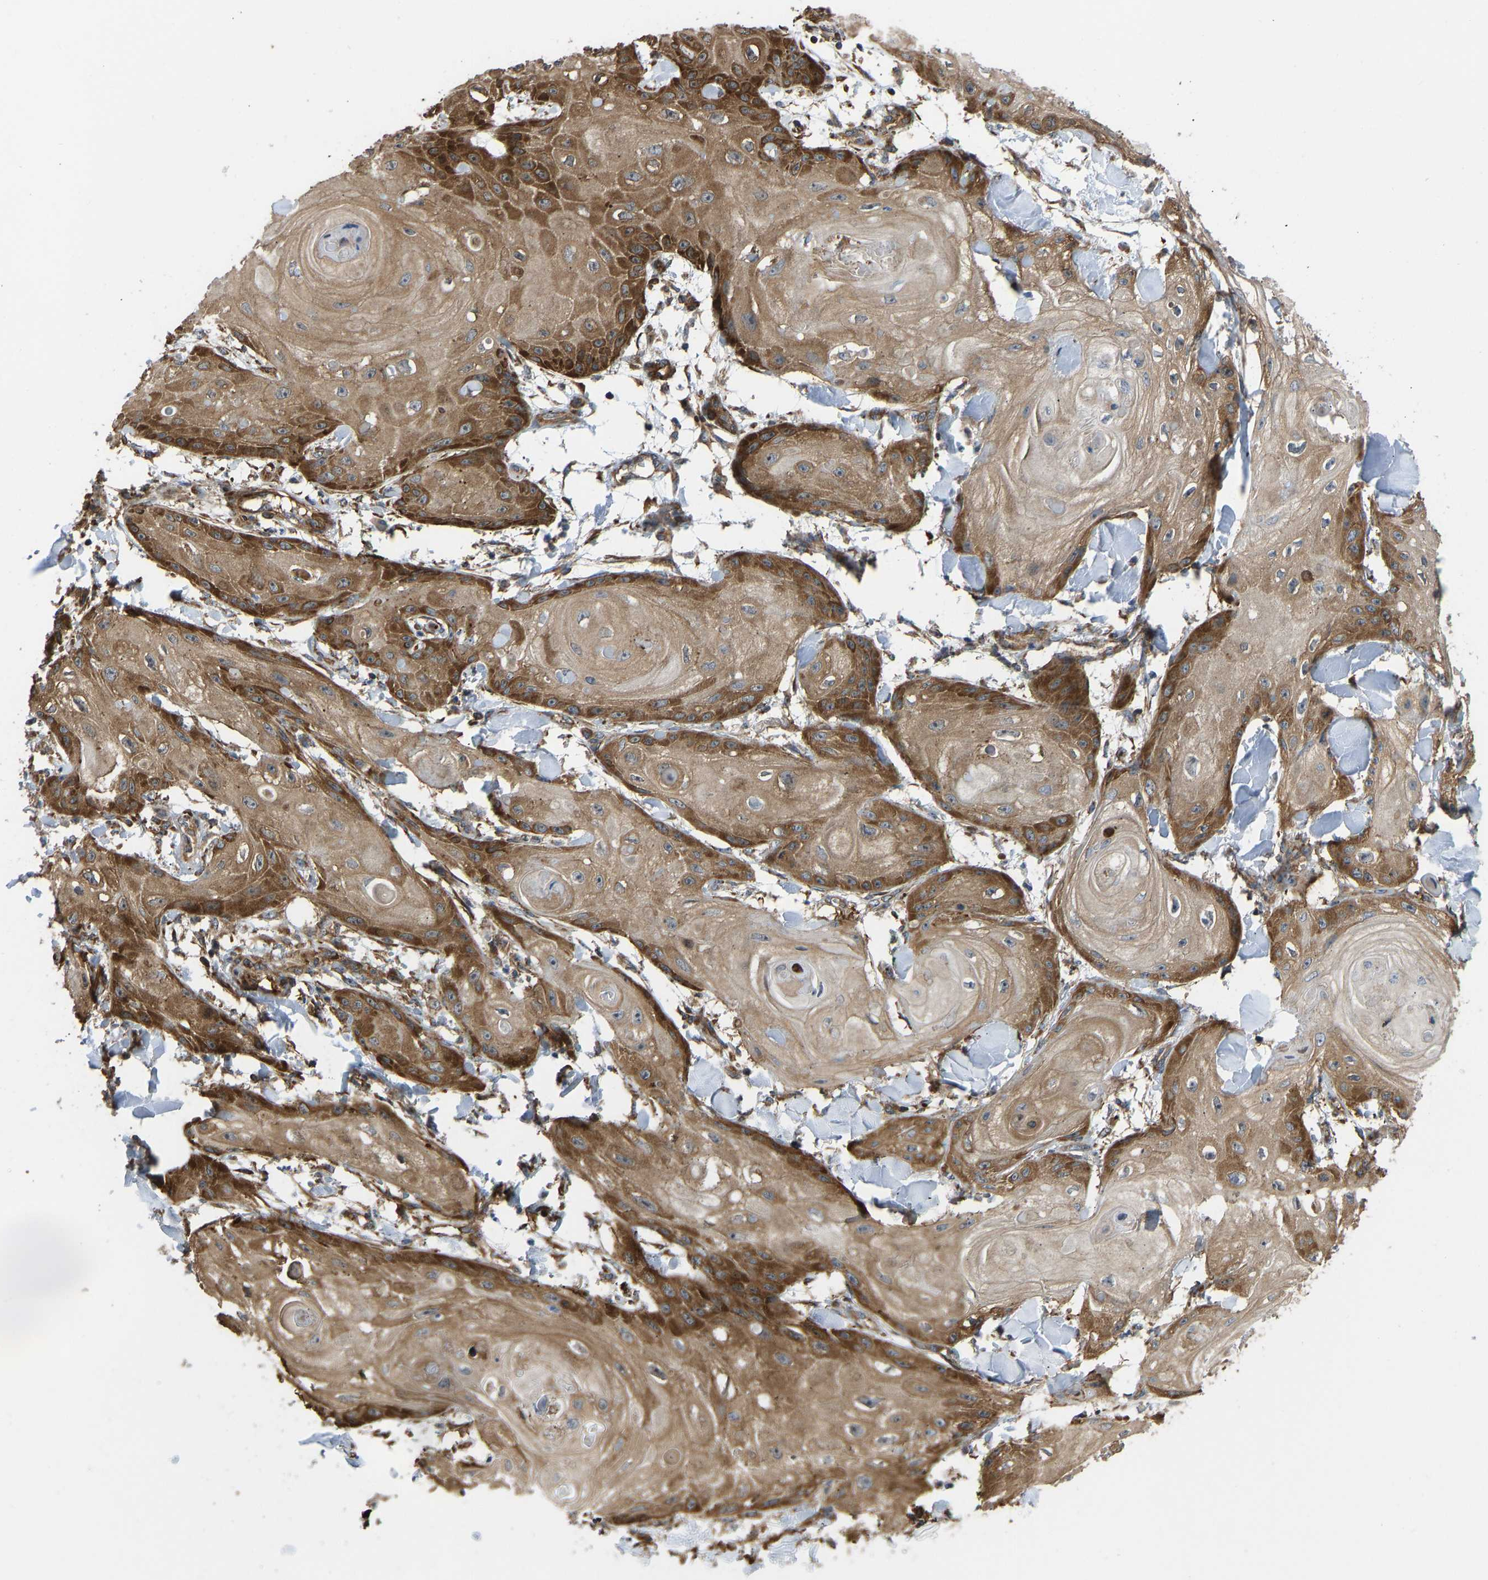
{"staining": {"intensity": "moderate", "quantity": ">75%", "location": "cytoplasmic/membranous"}, "tissue": "skin cancer", "cell_type": "Tumor cells", "image_type": "cancer", "snomed": [{"axis": "morphology", "description": "Squamous cell carcinoma, NOS"}, {"axis": "topography", "description": "Skin"}], "caption": "Skin cancer was stained to show a protein in brown. There is medium levels of moderate cytoplasmic/membranous positivity in about >75% of tumor cells. (DAB IHC, brown staining for protein, blue staining for nuclei).", "gene": "RASGRF2", "patient": {"sex": "male", "age": 74}}